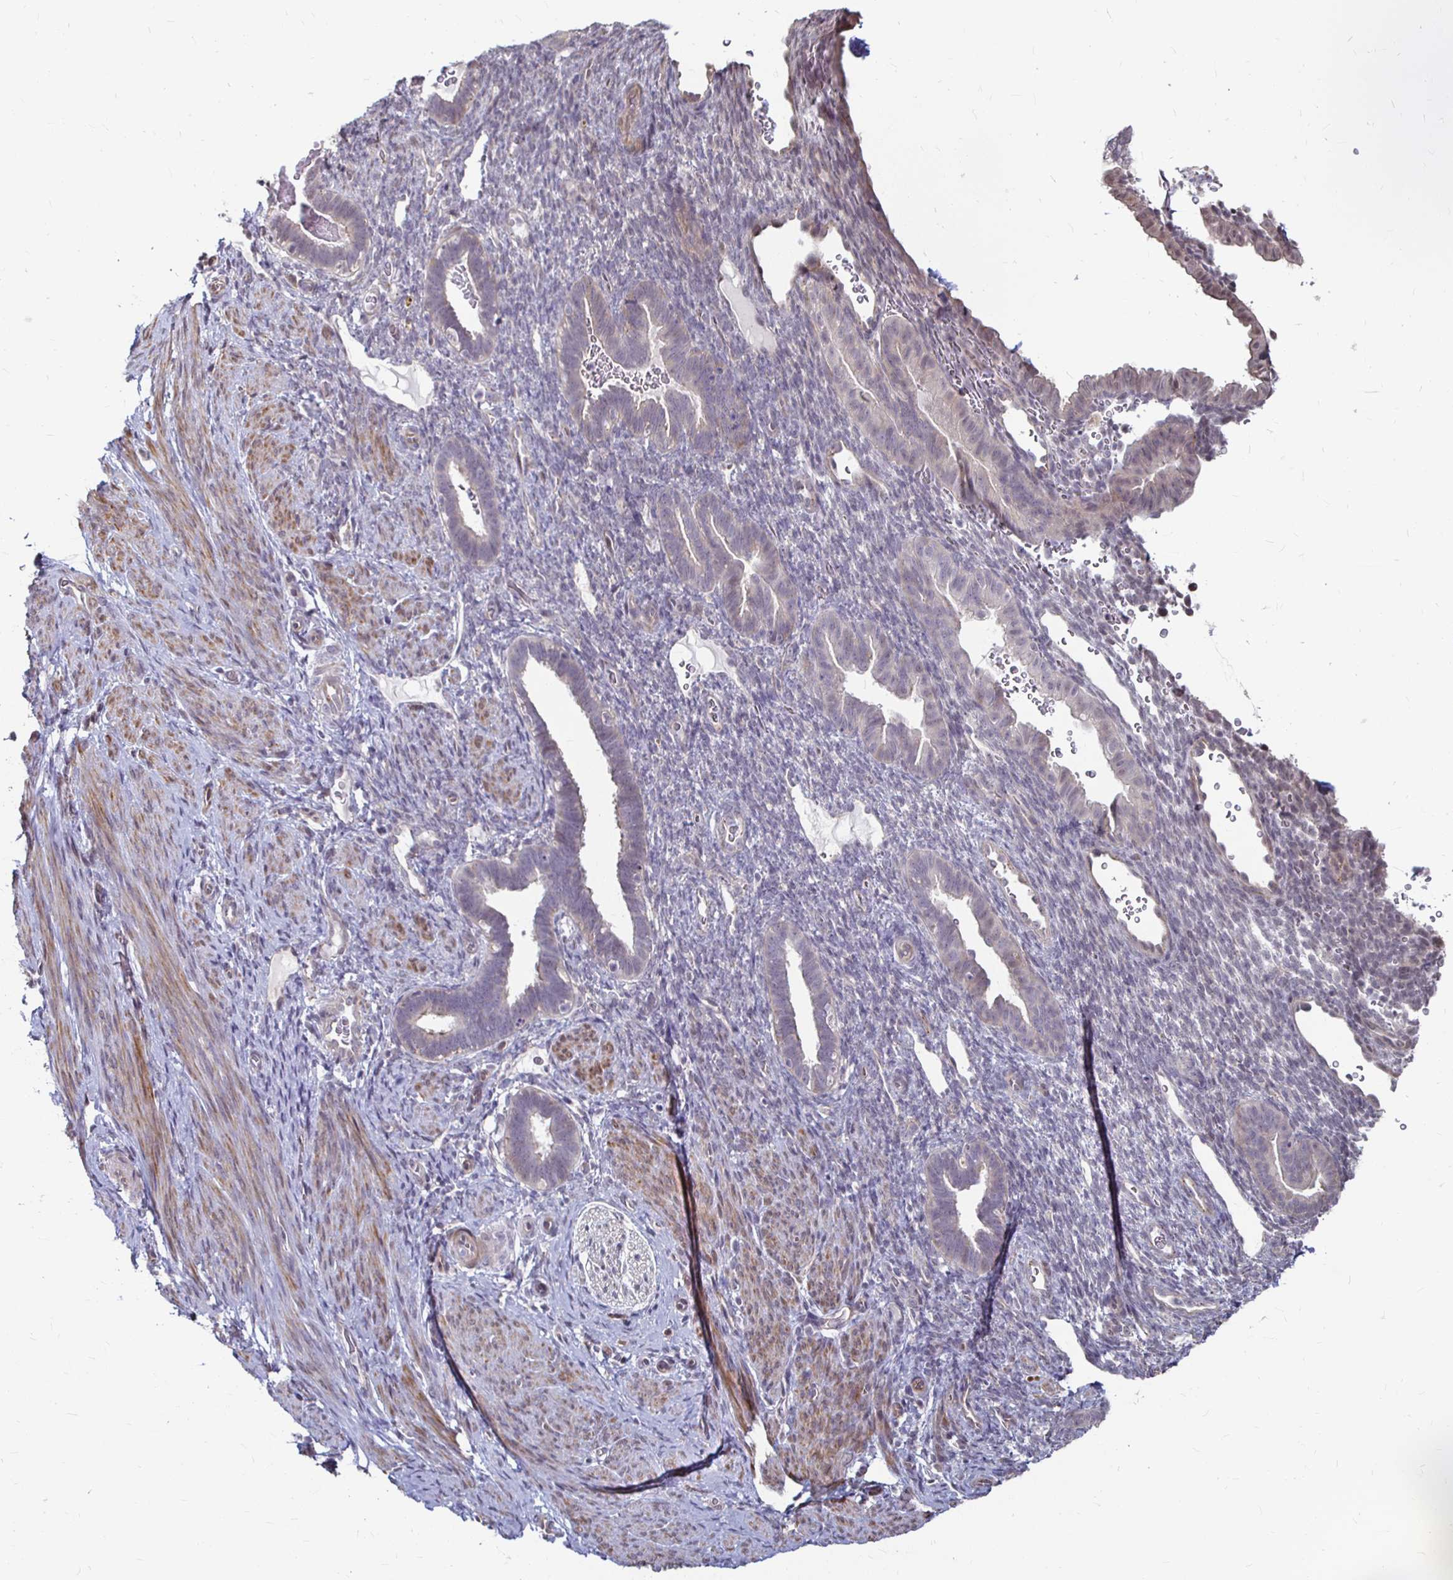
{"staining": {"intensity": "negative", "quantity": "none", "location": "none"}, "tissue": "endometrium", "cell_type": "Cells in endometrial stroma", "image_type": "normal", "snomed": [{"axis": "morphology", "description": "Normal tissue, NOS"}, {"axis": "topography", "description": "Endometrium"}], "caption": "IHC of benign human endometrium displays no expression in cells in endometrial stroma. (DAB immunohistochemistry (IHC), high magnification).", "gene": "CAPN11", "patient": {"sex": "female", "age": 34}}